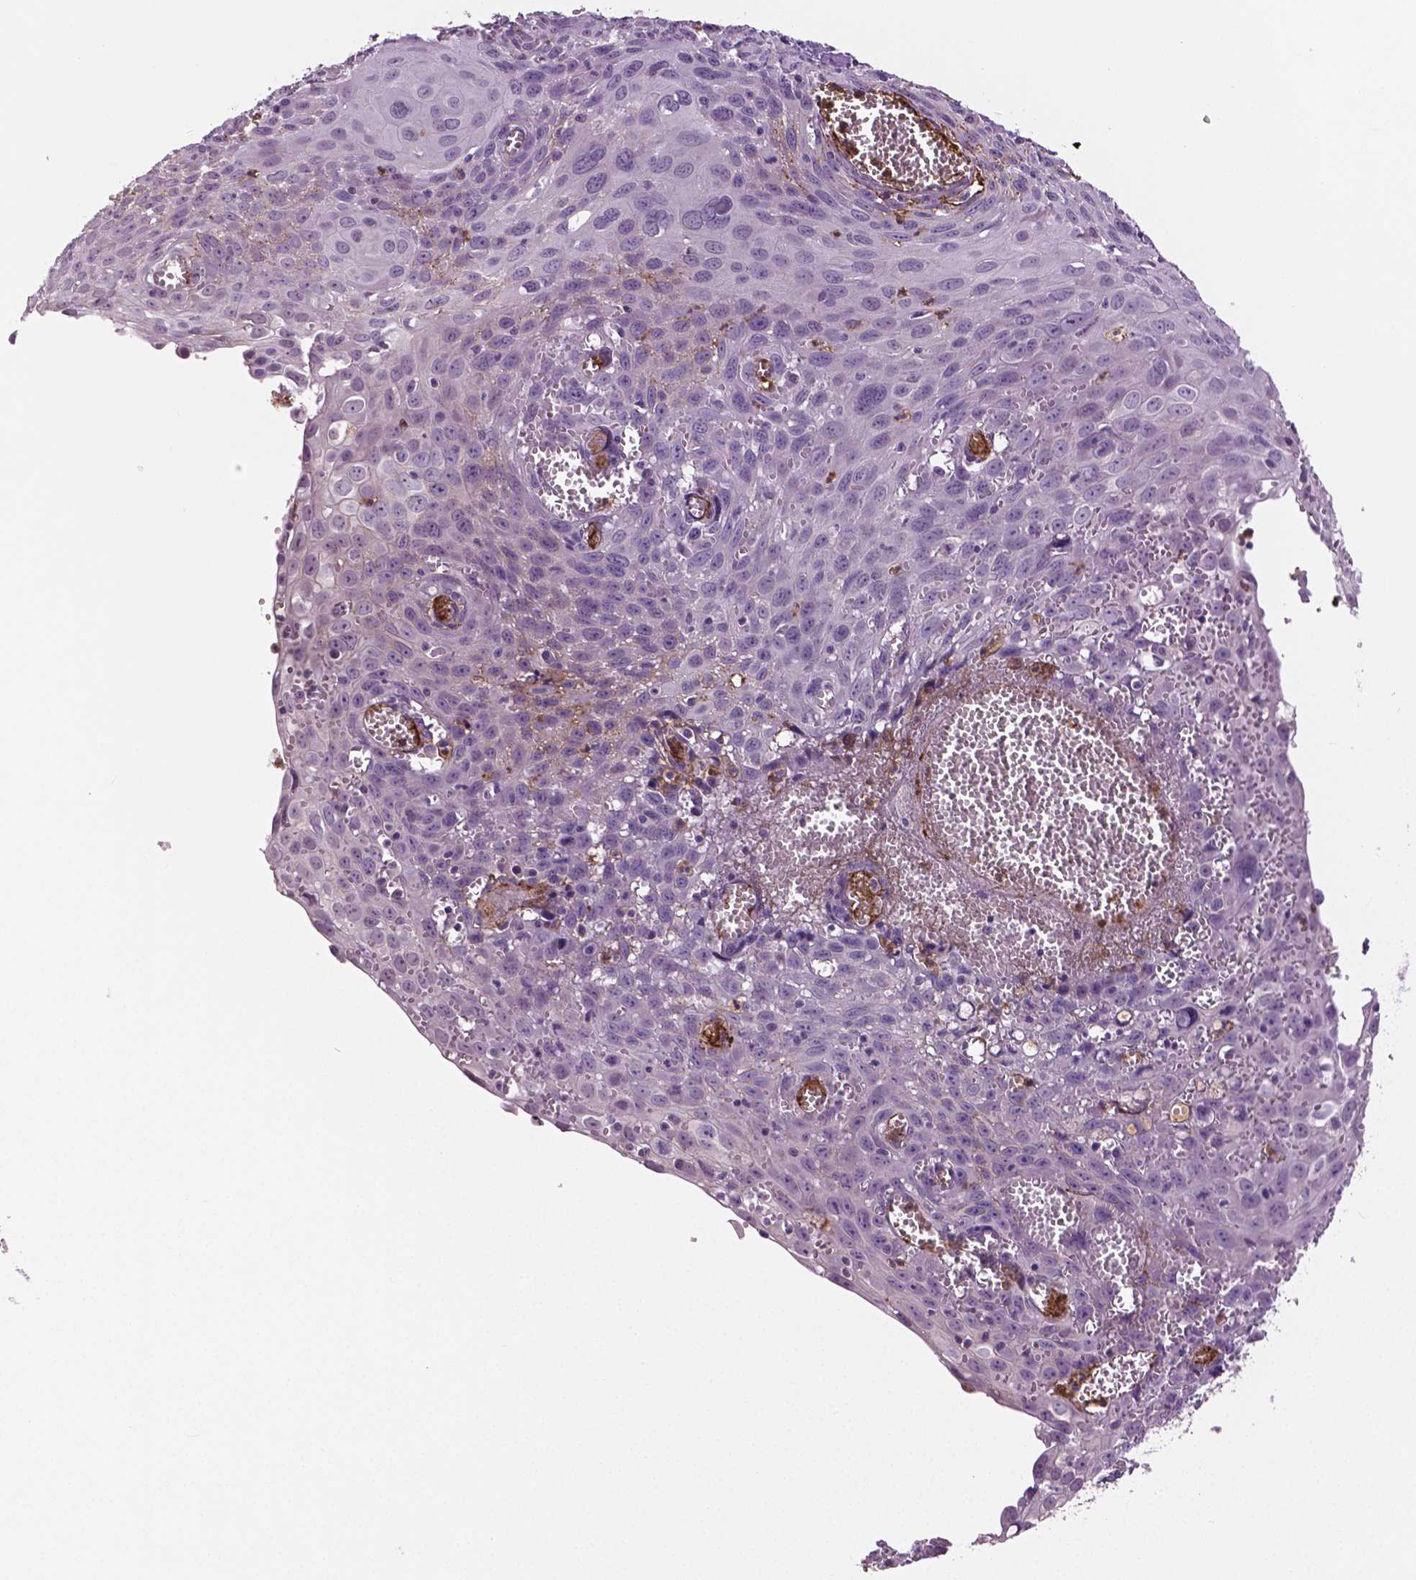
{"staining": {"intensity": "negative", "quantity": "none", "location": "none"}, "tissue": "cervical cancer", "cell_type": "Tumor cells", "image_type": "cancer", "snomed": [{"axis": "morphology", "description": "Squamous cell carcinoma, NOS"}, {"axis": "topography", "description": "Cervix"}], "caption": "This photomicrograph is of cervical squamous cell carcinoma stained with IHC to label a protein in brown with the nuclei are counter-stained blue. There is no expression in tumor cells.", "gene": "PTPN5", "patient": {"sex": "female", "age": 38}}